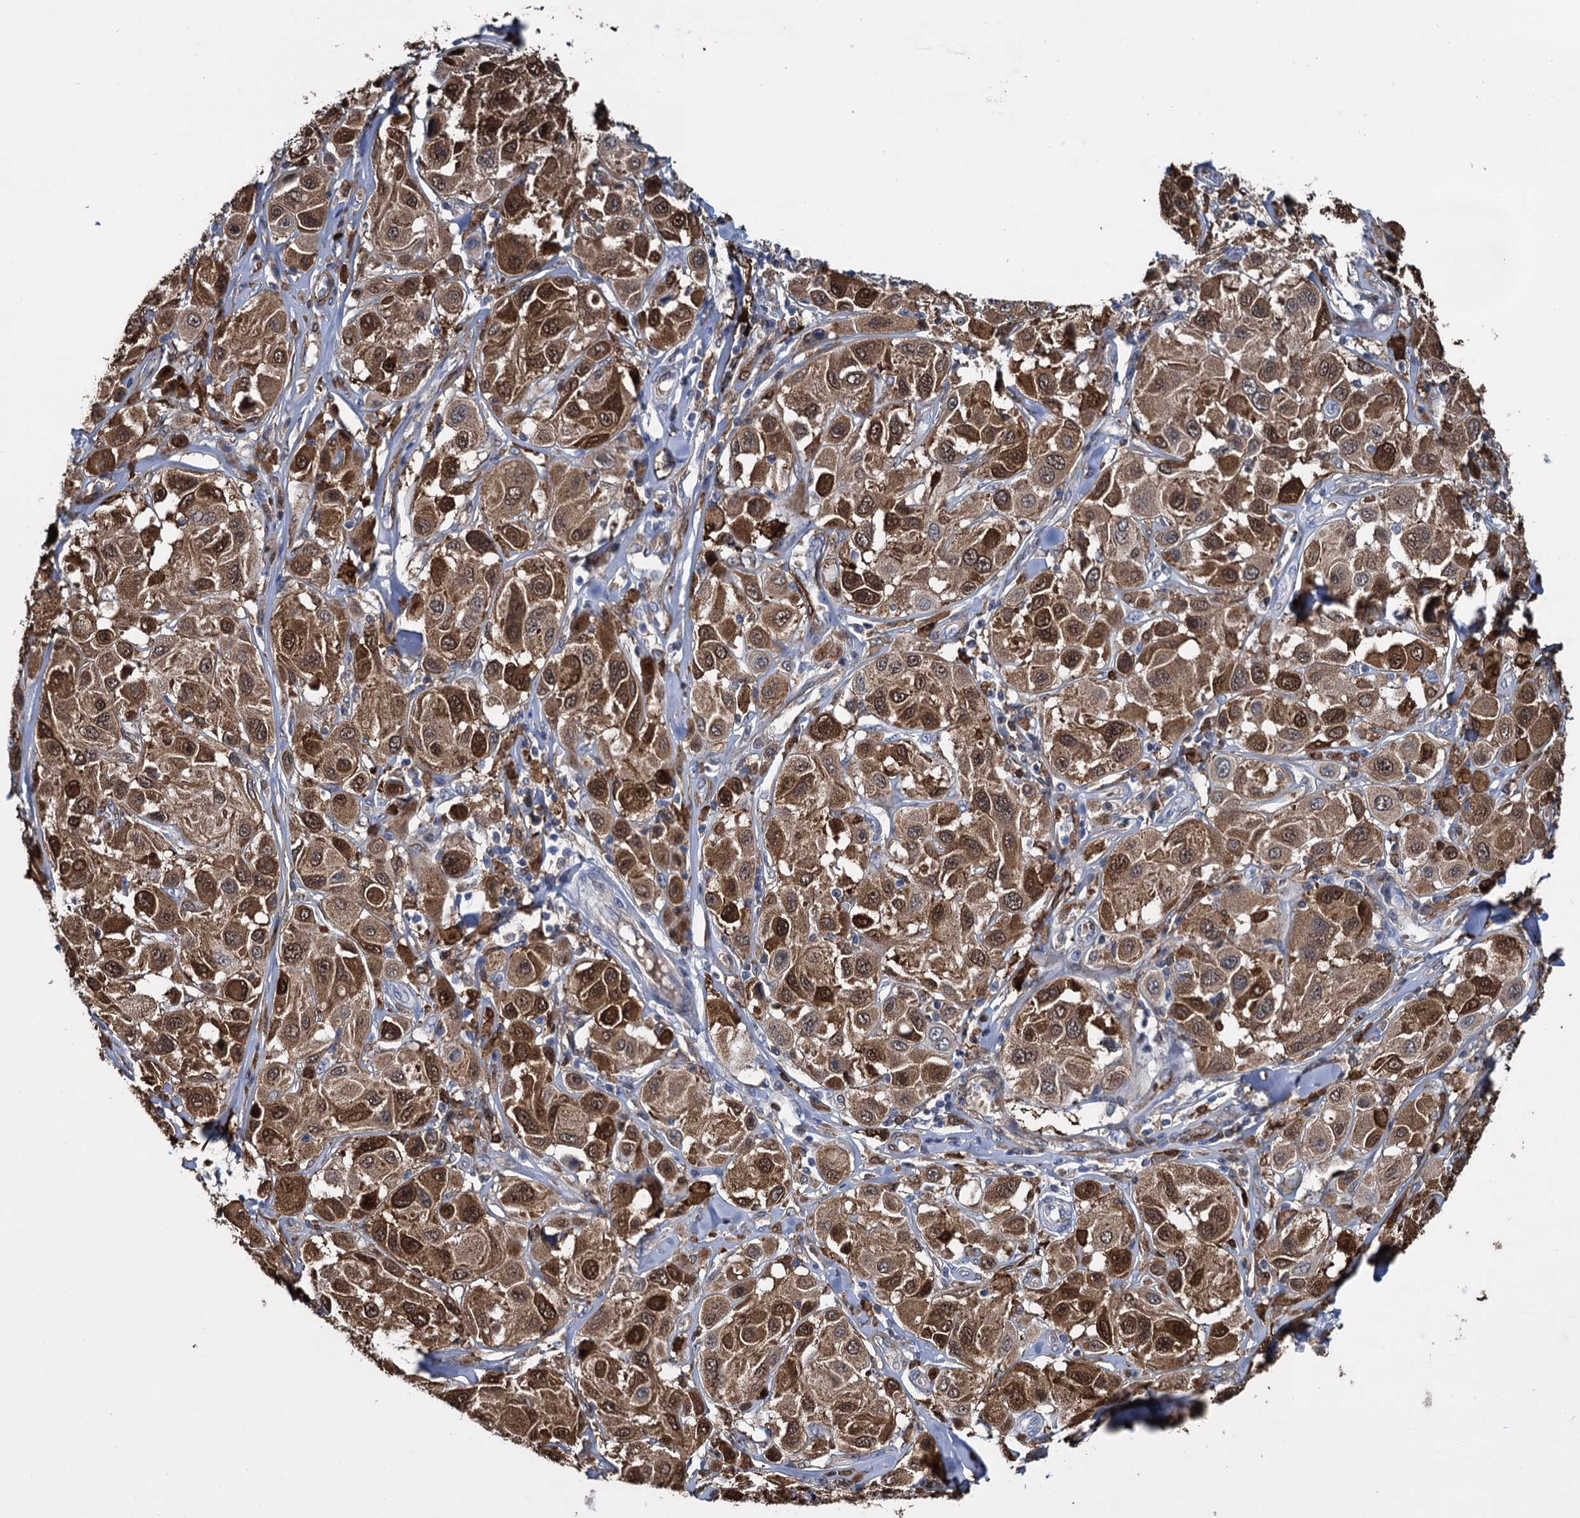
{"staining": {"intensity": "strong", "quantity": ">75%", "location": "cytoplasmic/membranous,nuclear"}, "tissue": "melanoma", "cell_type": "Tumor cells", "image_type": "cancer", "snomed": [{"axis": "morphology", "description": "Malignant melanoma, Metastatic site"}, {"axis": "topography", "description": "Skin"}], "caption": "Brown immunohistochemical staining in human melanoma displays strong cytoplasmic/membranous and nuclear positivity in about >75% of tumor cells. (Stains: DAB (3,3'-diaminobenzidine) in brown, nuclei in blue, Microscopy: brightfield microscopy at high magnification).", "gene": "FABP5", "patient": {"sex": "male", "age": 41}}